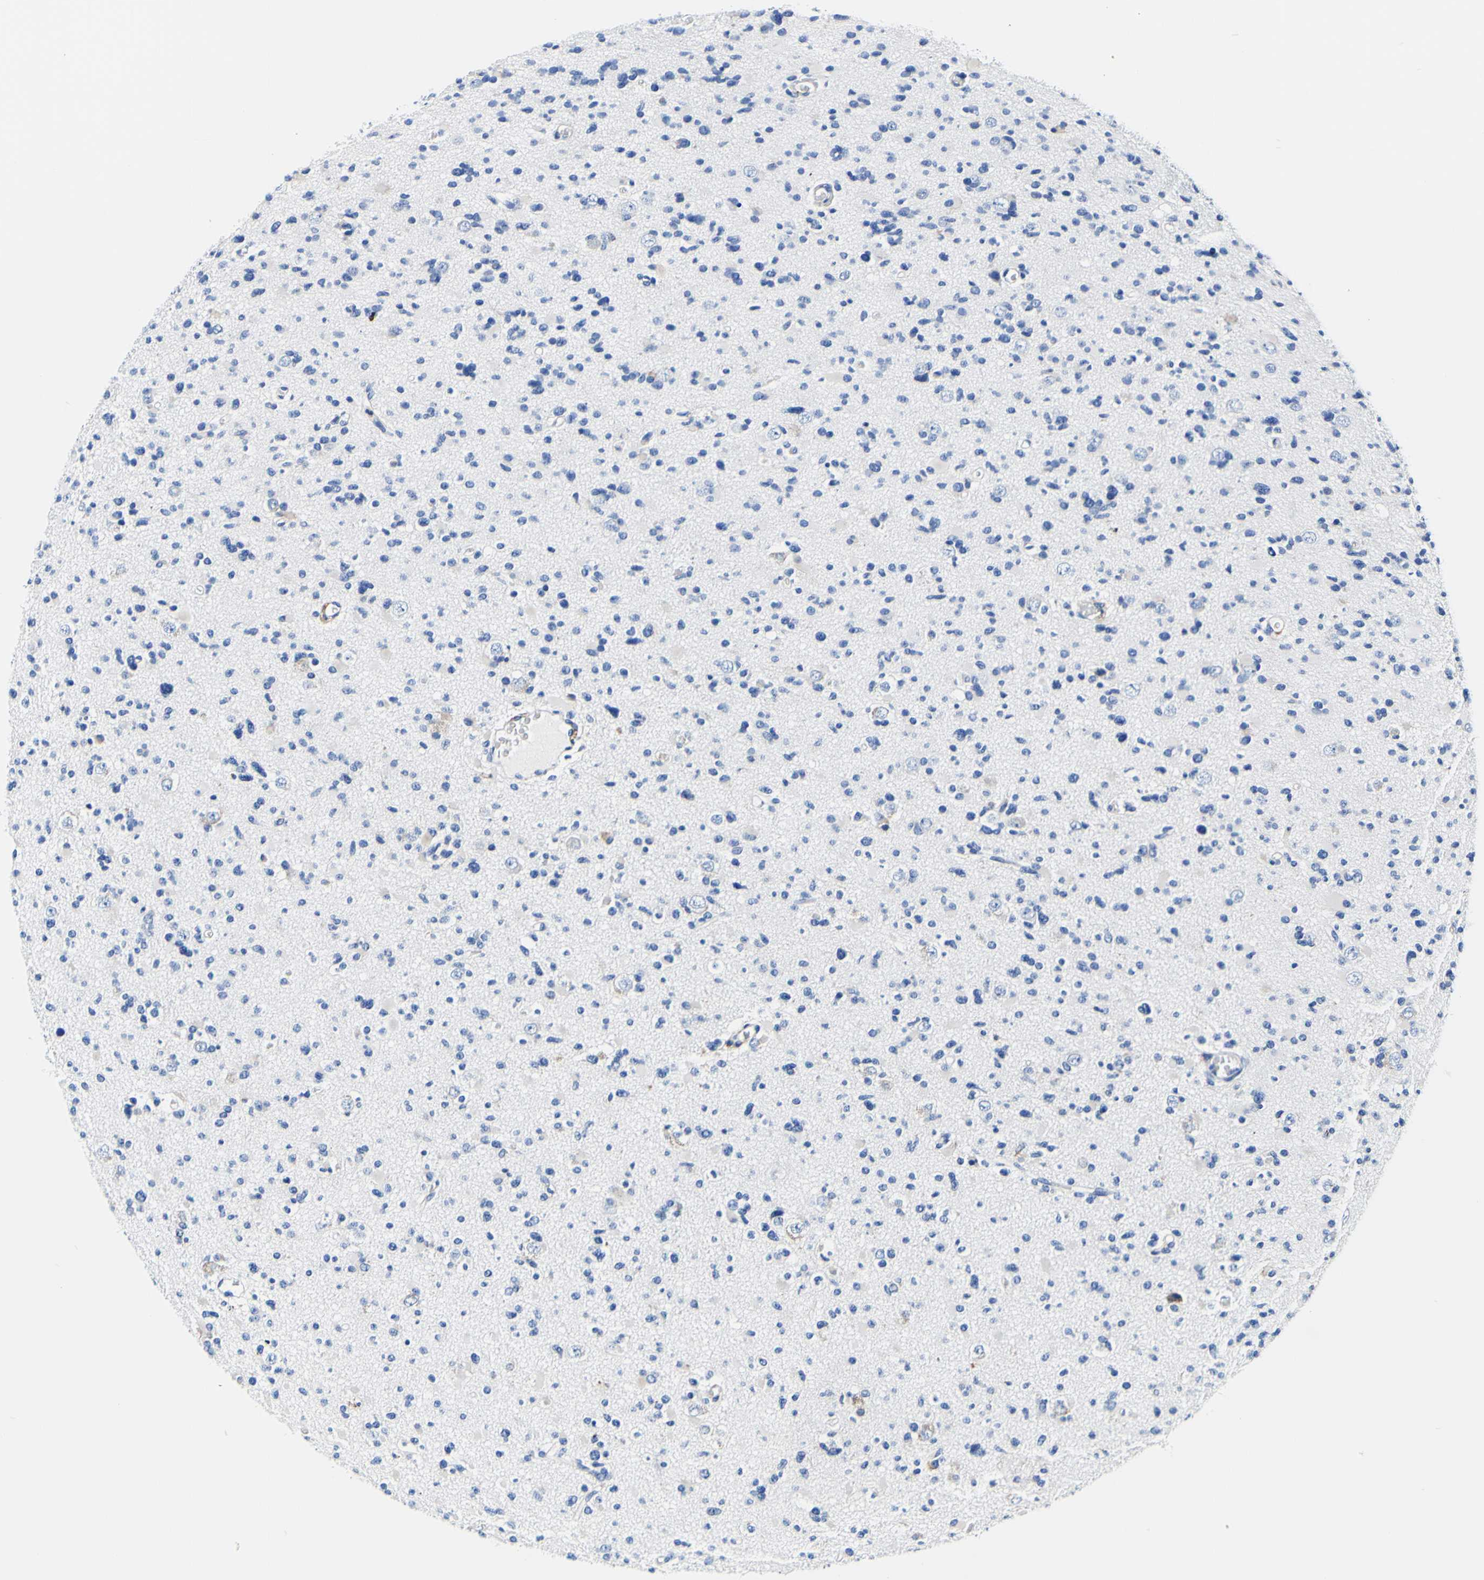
{"staining": {"intensity": "negative", "quantity": "none", "location": "none"}, "tissue": "glioma", "cell_type": "Tumor cells", "image_type": "cancer", "snomed": [{"axis": "morphology", "description": "Glioma, malignant, Low grade"}, {"axis": "topography", "description": "Brain"}], "caption": "This is a photomicrograph of IHC staining of glioma, which shows no staining in tumor cells.", "gene": "P4HB", "patient": {"sex": "female", "age": 22}}